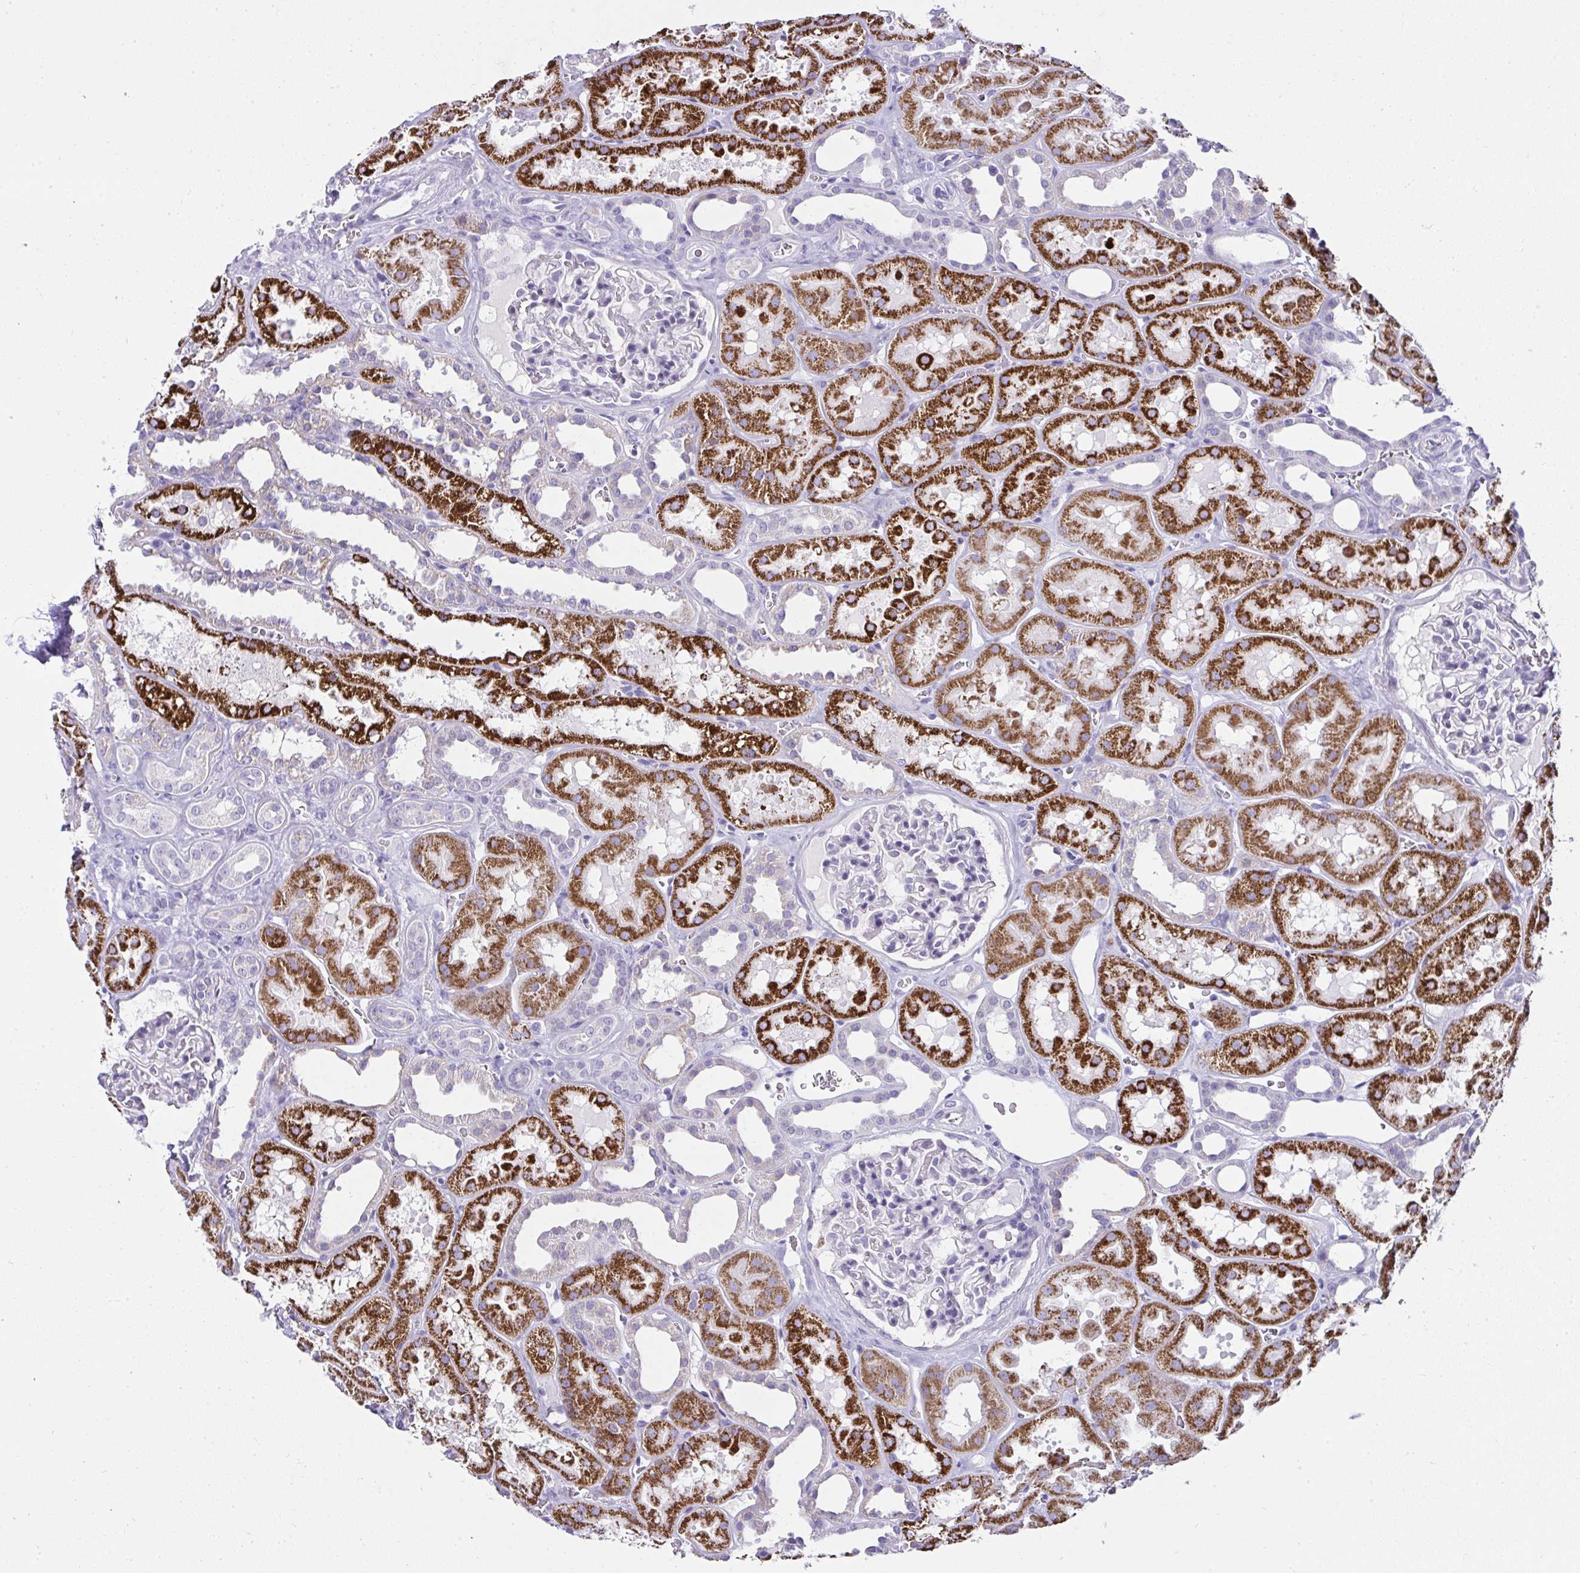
{"staining": {"intensity": "negative", "quantity": "none", "location": "none"}, "tissue": "kidney", "cell_type": "Cells in glomeruli", "image_type": "normal", "snomed": [{"axis": "morphology", "description": "Normal tissue, NOS"}, {"axis": "topography", "description": "Kidney"}], "caption": "DAB immunohistochemical staining of normal kidney exhibits no significant staining in cells in glomeruli. (DAB immunohistochemistry (IHC) with hematoxylin counter stain).", "gene": "RNF183", "patient": {"sex": "female", "age": 41}}